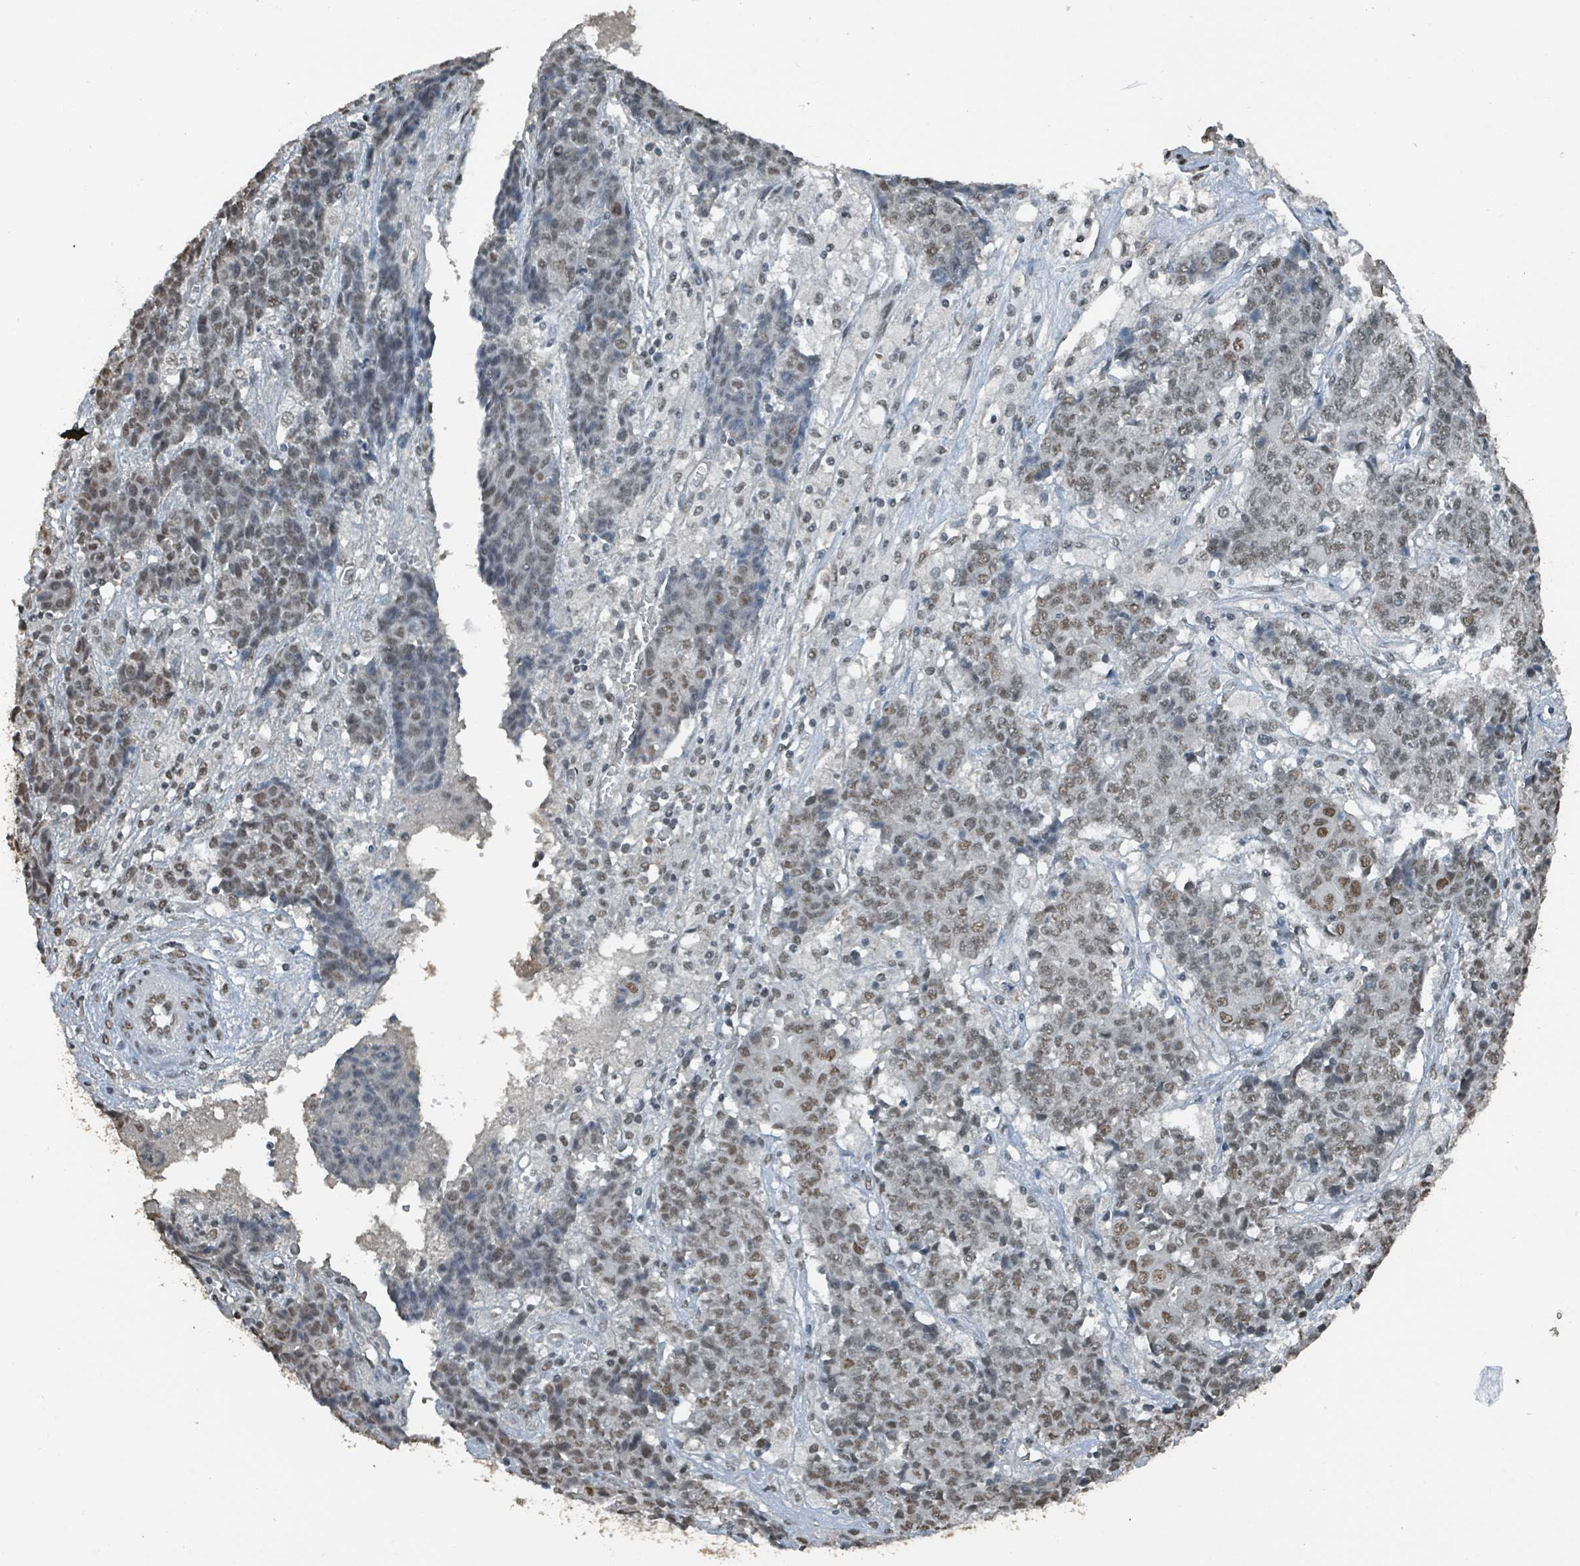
{"staining": {"intensity": "moderate", "quantity": "25%-75%", "location": "nuclear"}, "tissue": "ovarian cancer", "cell_type": "Tumor cells", "image_type": "cancer", "snomed": [{"axis": "morphology", "description": "Carcinoma, endometroid"}, {"axis": "topography", "description": "Ovary"}], "caption": "High-magnification brightfield microscopy of ovarian cancer stained with DAB (brown) and counterstained with hematoxylin (blue). tumor cells exhibit moderate nuclear positivity is seen in about25%-75% of cells. (DAB = brown stain, brightfield microscopy at high magnification).", "gene": "PHIP", "patient": {"sex": "female", "age": 42}}